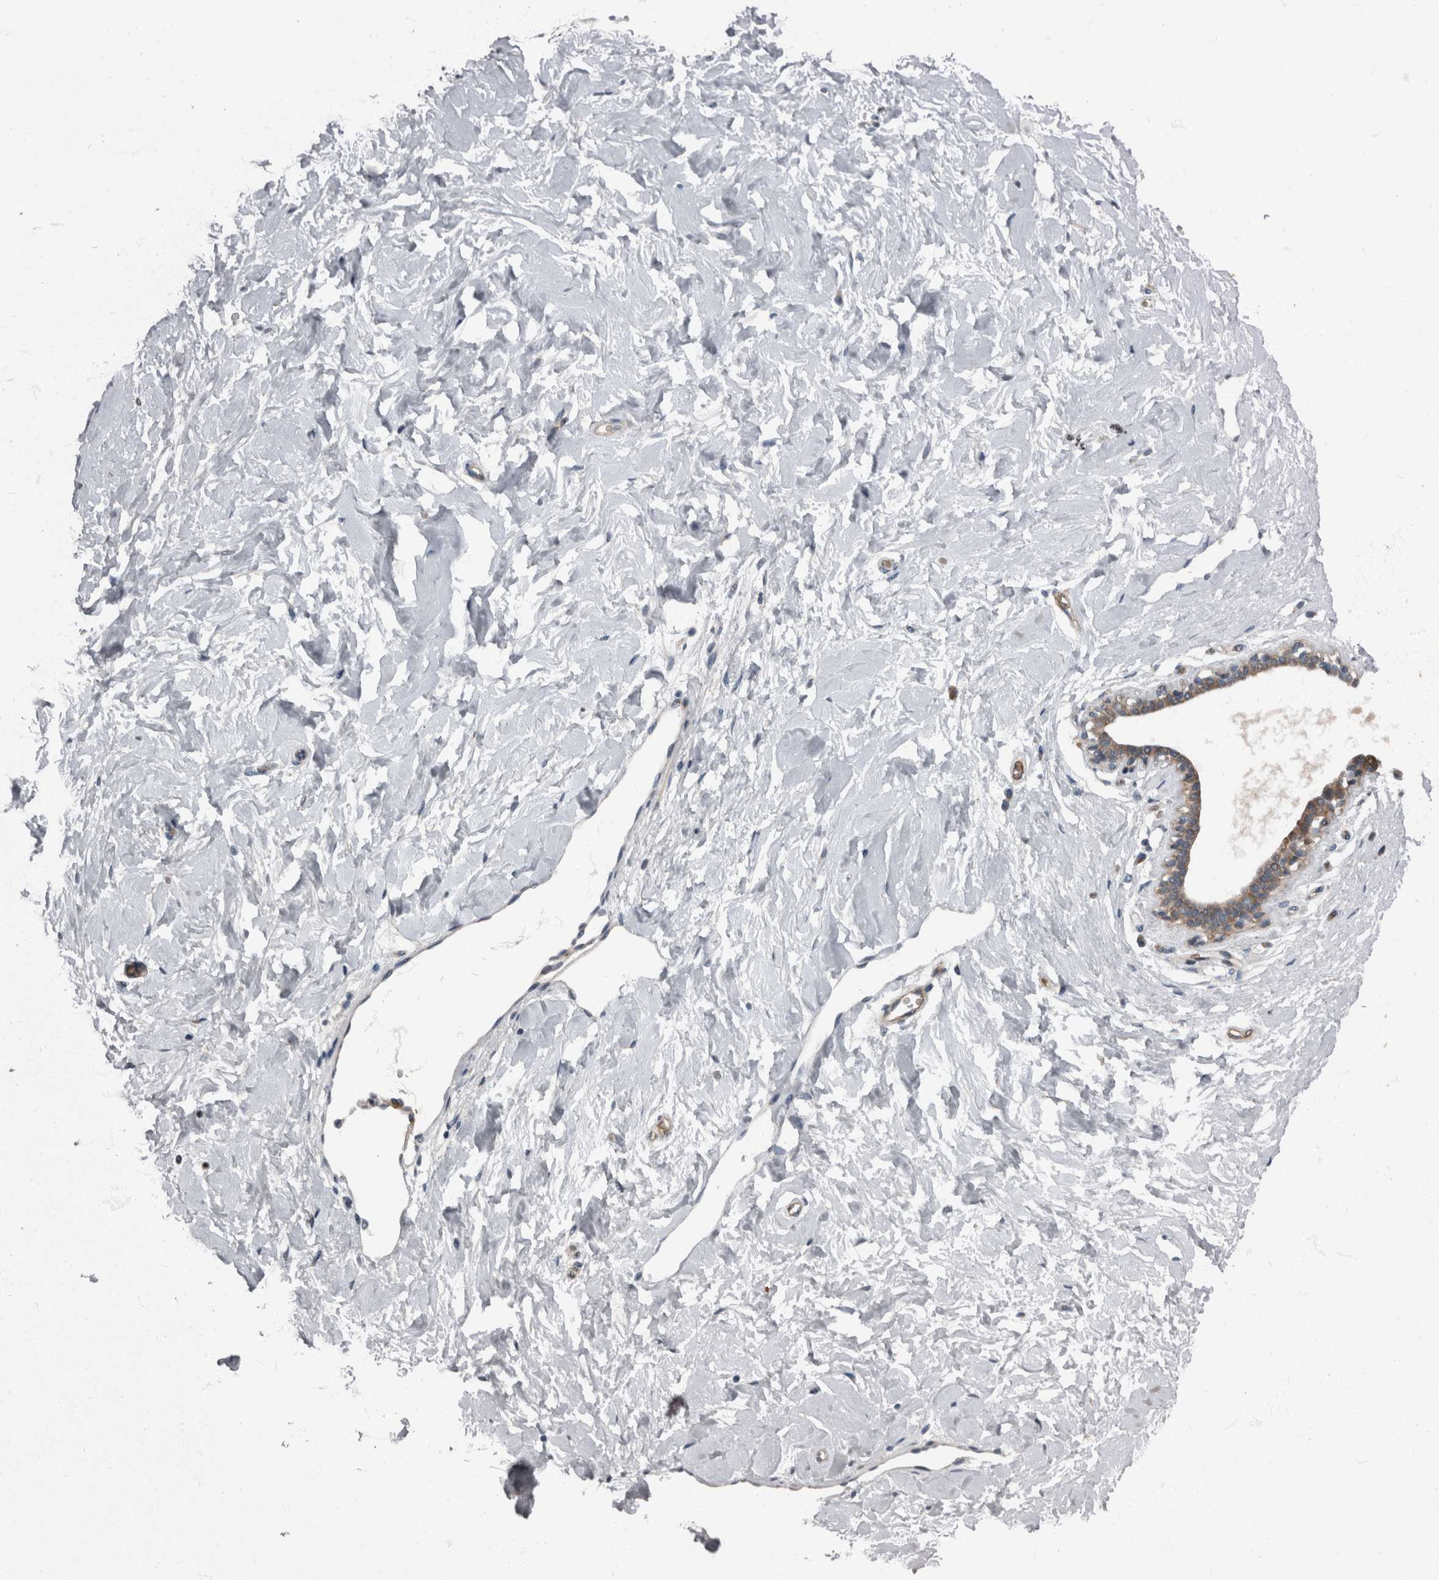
{"staining": {"intensity": "negative", "quantity": "none", "location": "none"}, "tissue": "breast", "cell_type": "Adipocytes", "image_type": "normal", "snomed": [{"axis": "morphology", "description": "Normal tissue, NOS"}, {"axis": "morphology", "description": "Adenoma, NOS"}, {"axis": "topography", "description": "Breast"}], "caption": "A photomicrograph of breast stained for a protein reveals no brown staining in adipocytes.", "gene": "RABGGTB", "patient": {"sex": "female", "age": 23}}